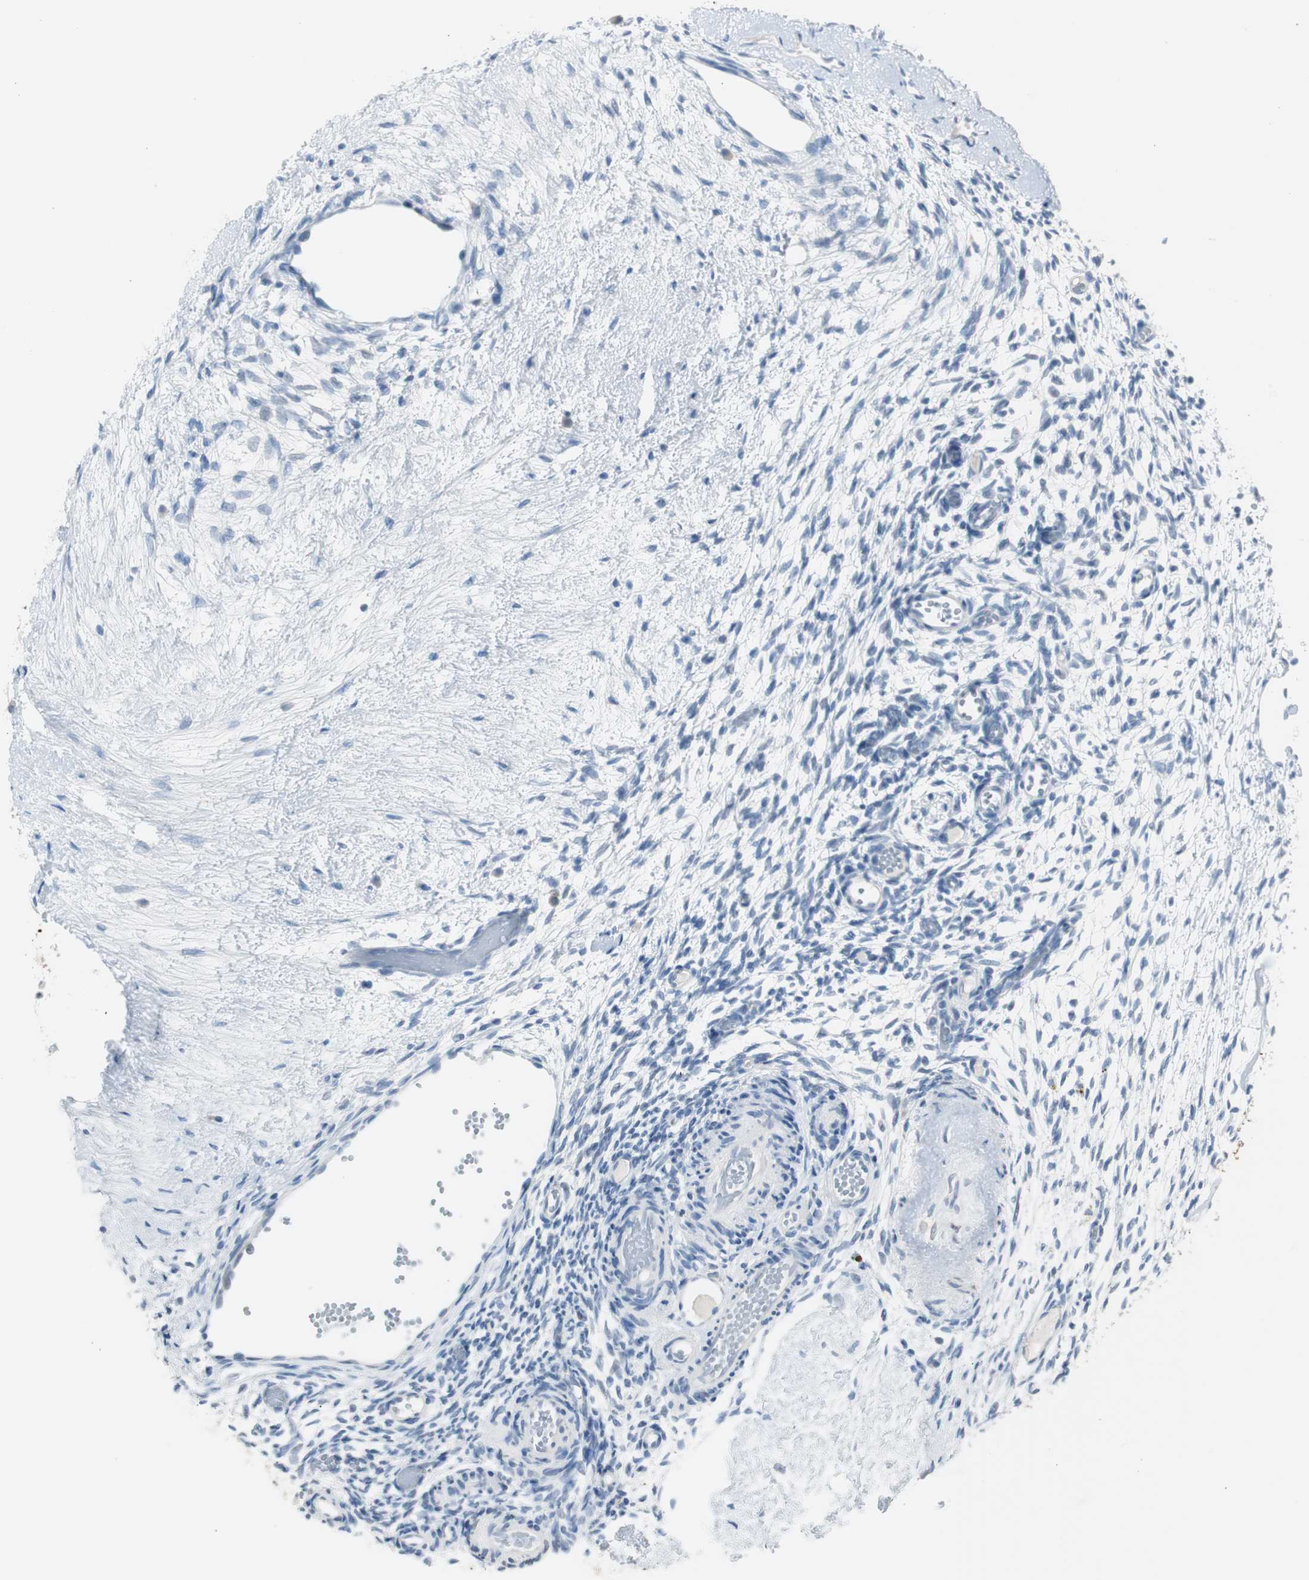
{"staining": {"intensity": "negative", "quantity": "none", "location": "none"}, "tissue": "ovary", "cell_type": "Follicle cells", "image_type": "normal", "snomed": [{"axis": "morphology", "description": "Normal tissue, NOS"}, {"axis": "topography", "description": "Ovary"}], "caption": "A histopathology image of ovary stained for a protein reveals no brown staining in follicle cells.", "gene": "S100A7A", "patient": {"sex": "female", "age": 35}}